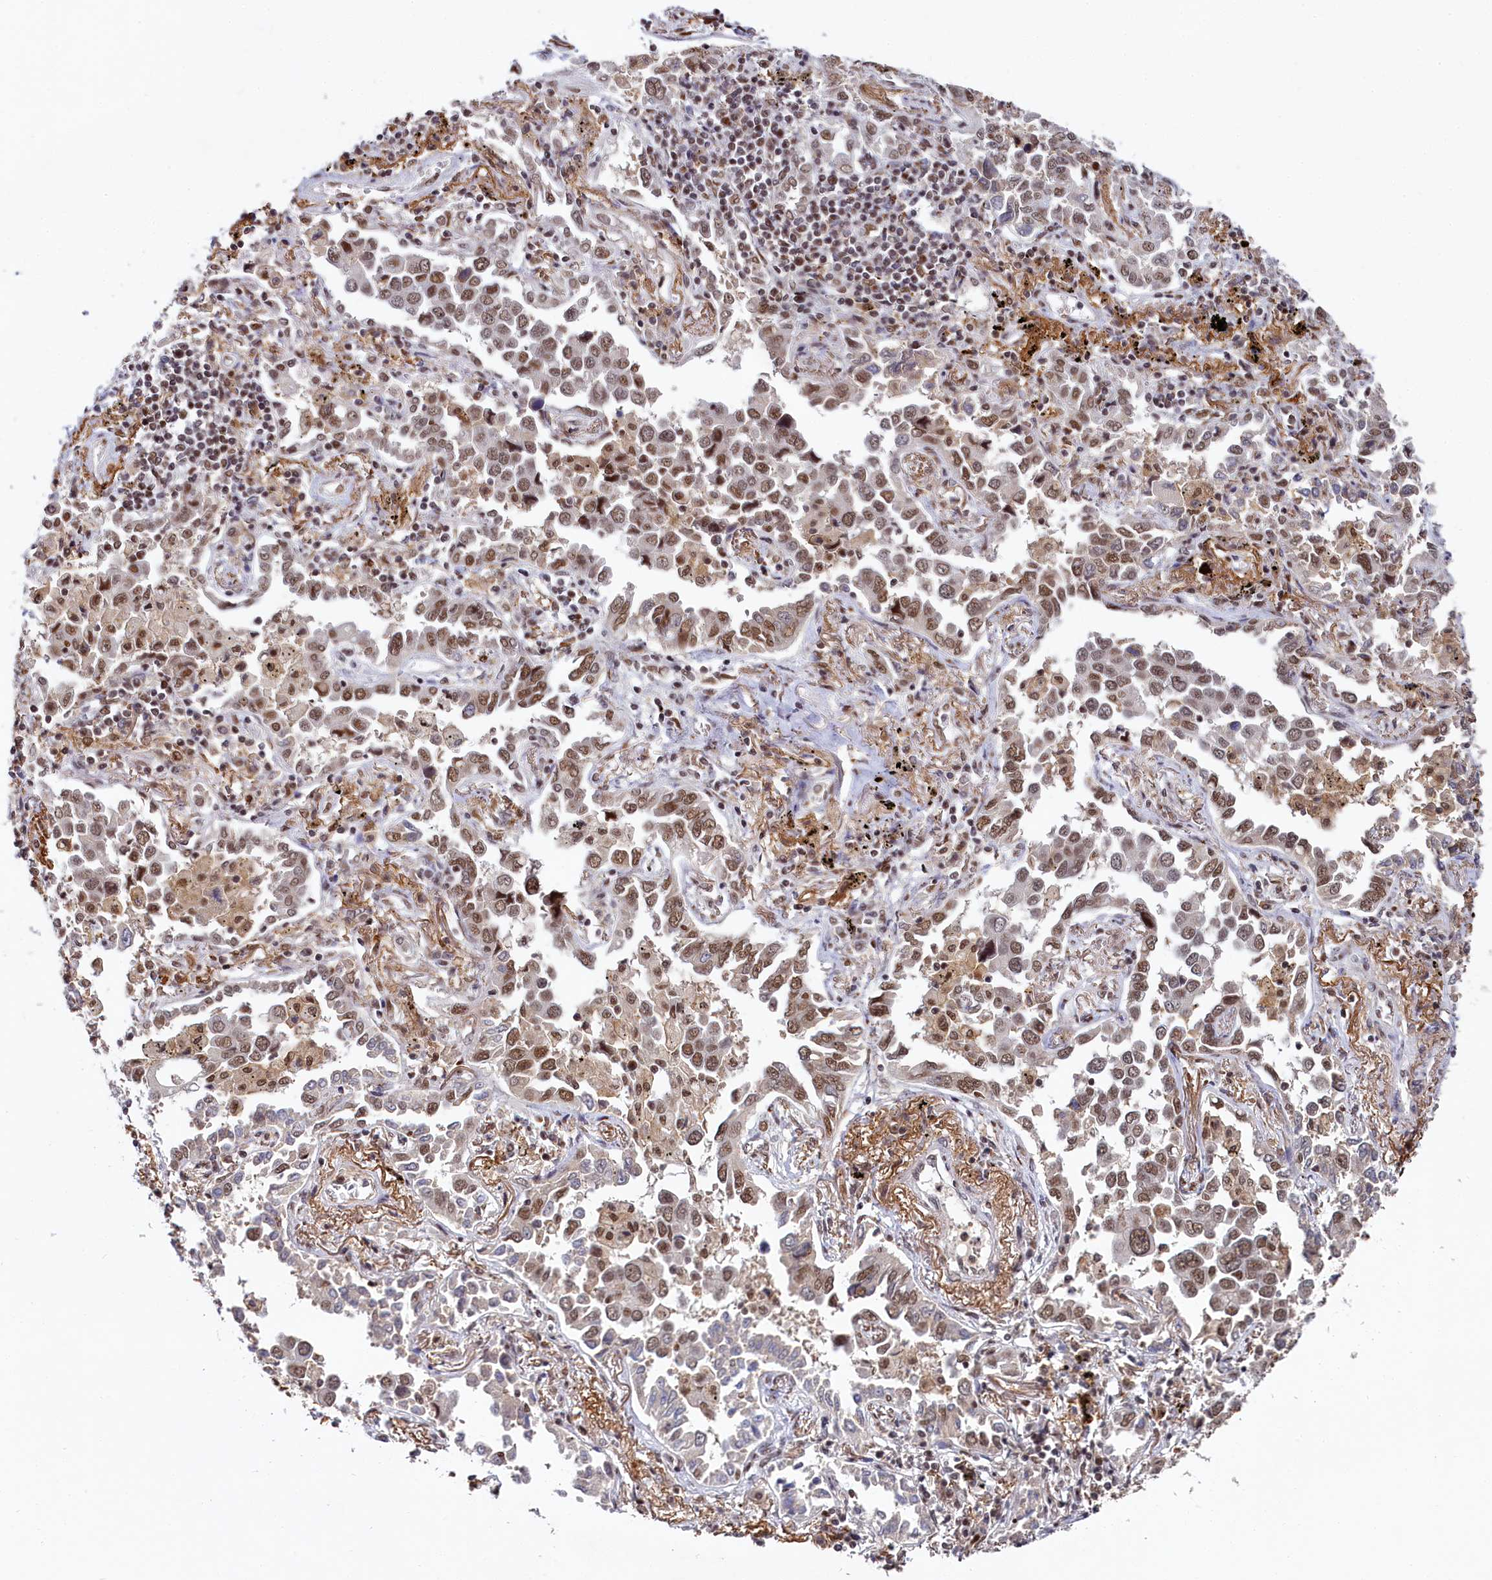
{"staining": {"intensity": "moderate", "quantity": ">75%", "location": "nuclear"}, "tissue": "lung cancer", "cell_type": "Tumor cells", "image_type": "cancer", "snomed": [{"axis": "morphology", "description": "Adenocarcinoma, NOS"}, {"axis": "topography", "description": "Lung"}], "caption": "Adenocarcinoma (lung) stained with immunohistochemistry exhibits moderate nuclear expression in about >75% of tumor cells.", "gene": "PPHLN1", "patient": {"sex": "male", "age": 67}}